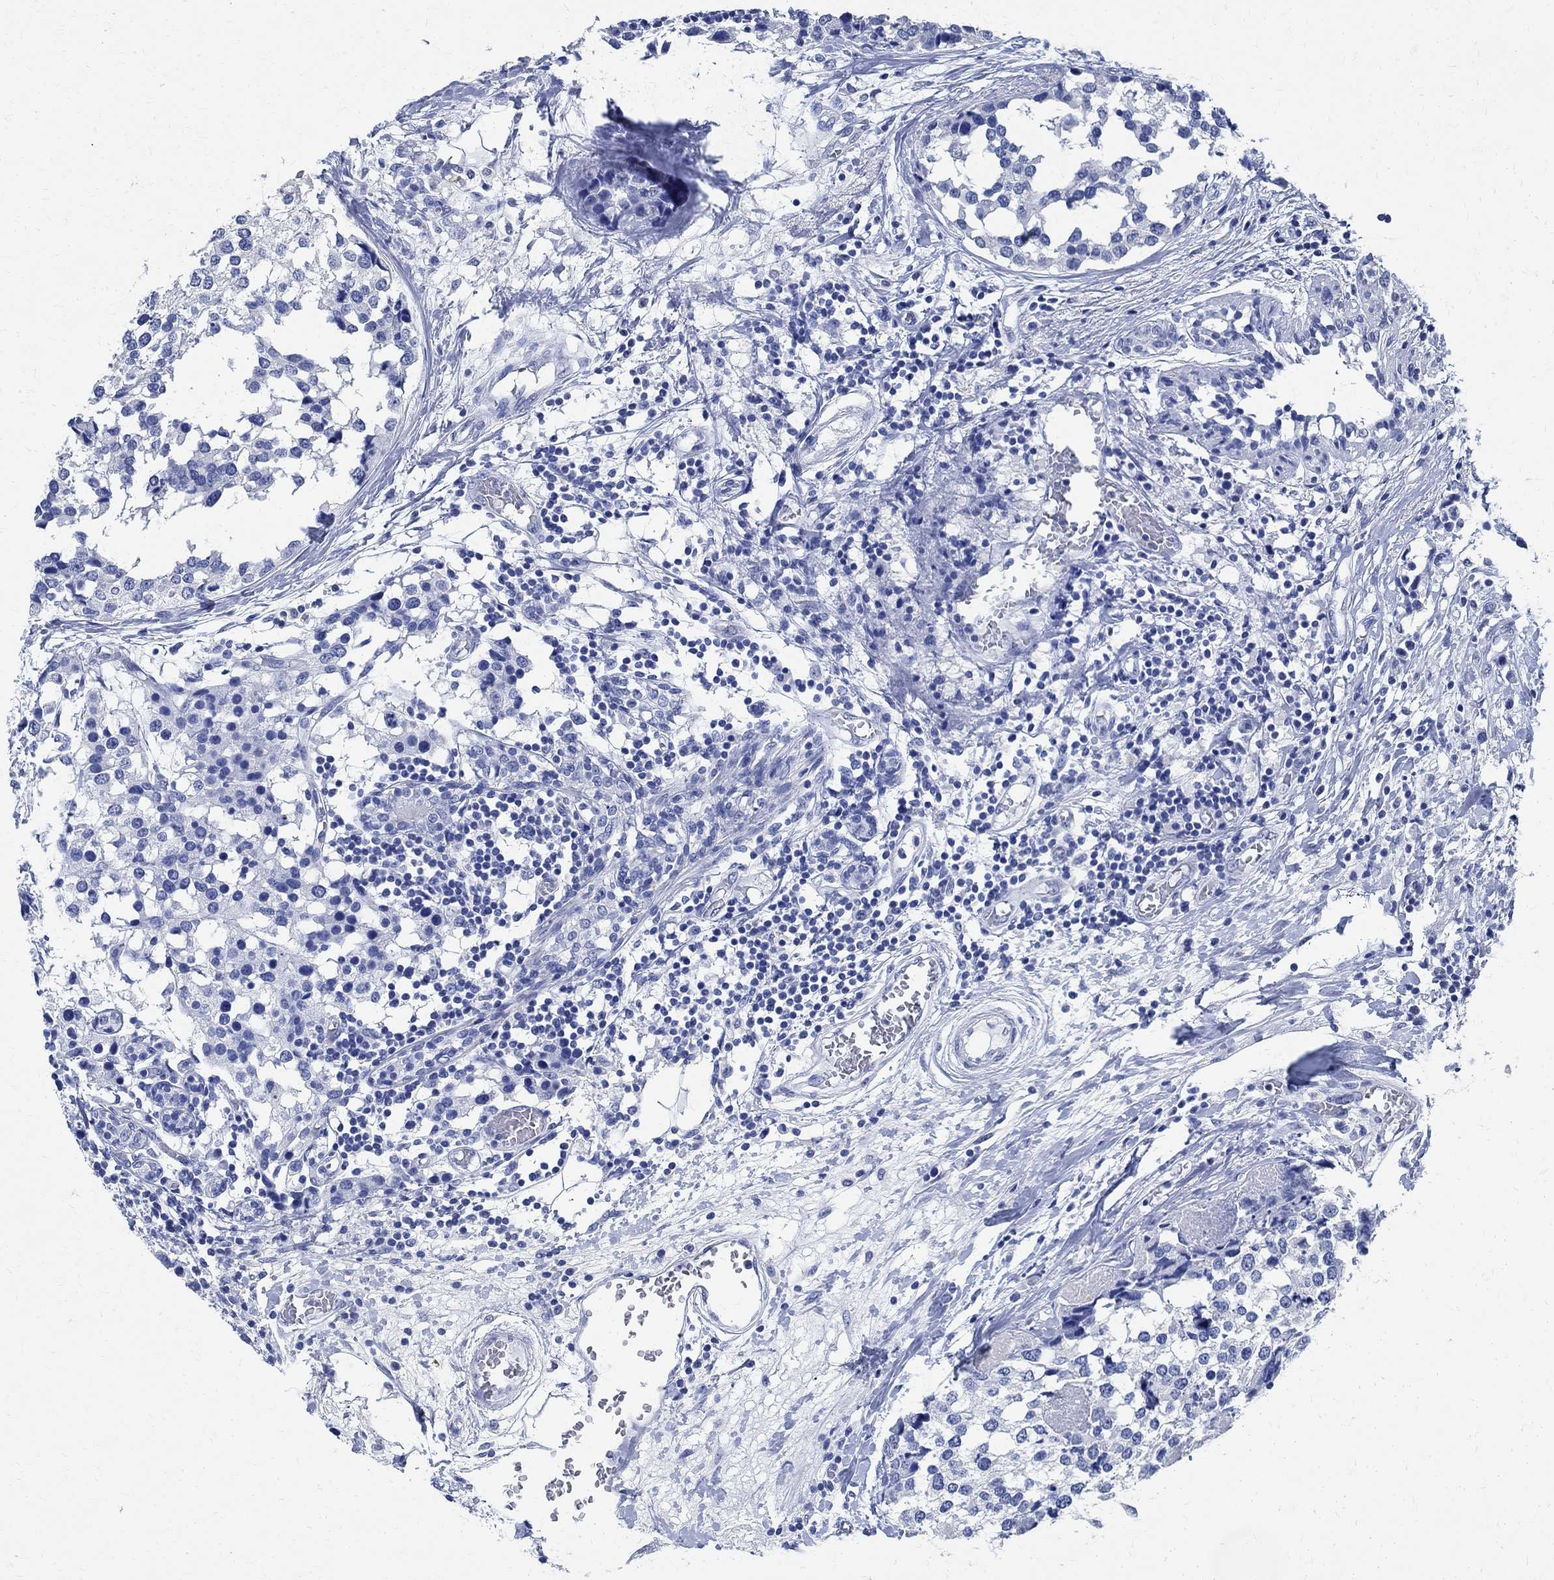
{"staining": {"intensity": "negative", "quantity": "none", "location": "none"}, "tissue": "breast cancer", "cell_type": "Tumor cells", "image_type": "cancer", "snomed": [{"axis": "morphology", "description": "Lobular carcinoma"}, {"axis": "topography", "description": "Breast"}], "caption": "Immunohistochemistry (IHC) histopathology image of human breast cancer (lobular carcinoma) stained for a protein (brown), which demonstrates no positivity in tumor cells.", "gene": "TMEM221", "patient": {"sex": "female", "age": 59}}